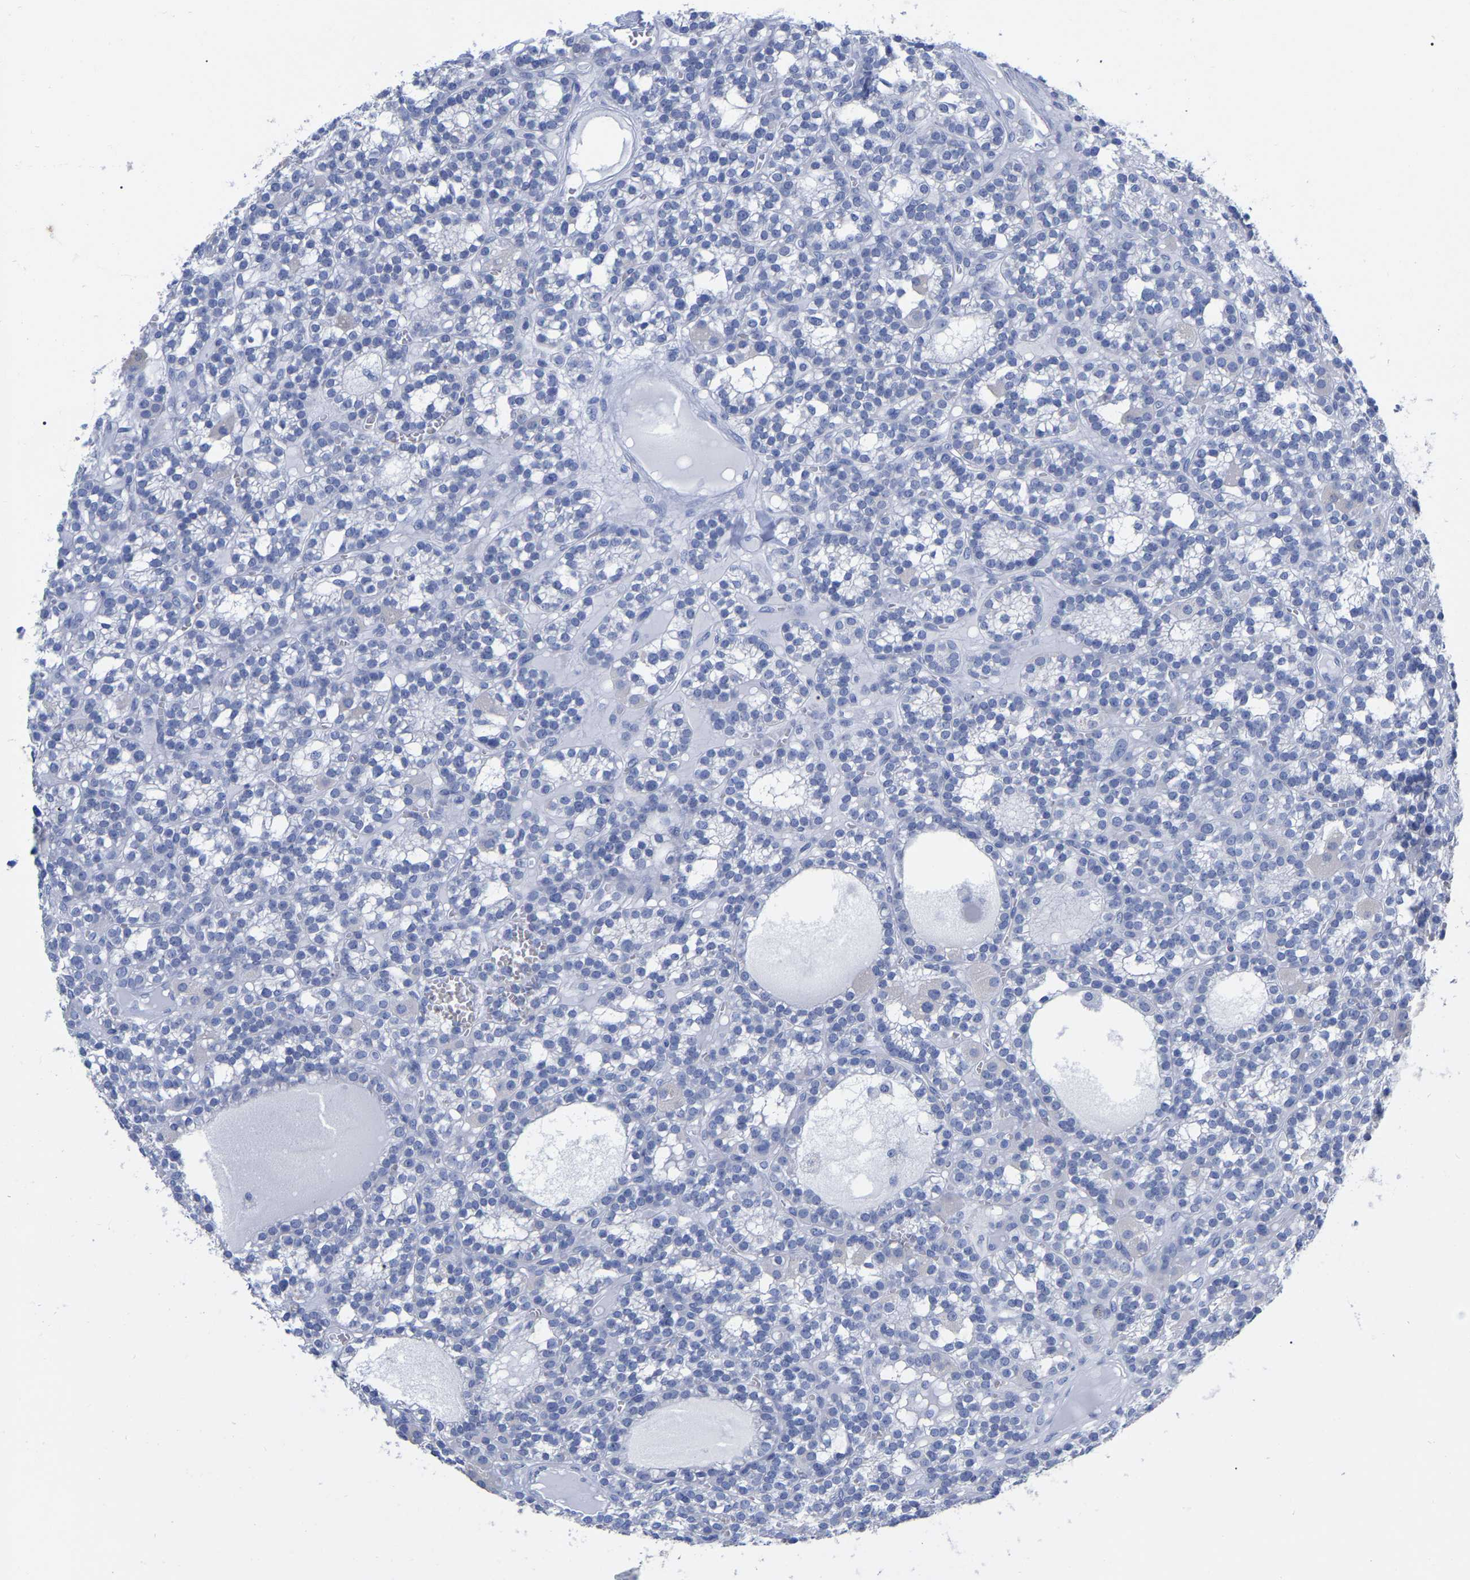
{"staining": {"intensity": "negative", "quantity": "none", "location": "none"}, "tissue": "parathyroid gland", "cell_type": "Glandular cells", "image_type": "normal", "snomed": [{"axis": "morphology", "description": "Normal tissue, NOS"}, {"axis": "morphology", "description": "Adenoma, NOS"}, {"axis": "topography", "description": "Parathyroid gland"}], "caption": "This is an IHC micrograph of unremarkable parathyroid gland. There is no staining in glandular cells.", "gene": "HAPLN1", "patient": {"sex": "female", "age": 58}}